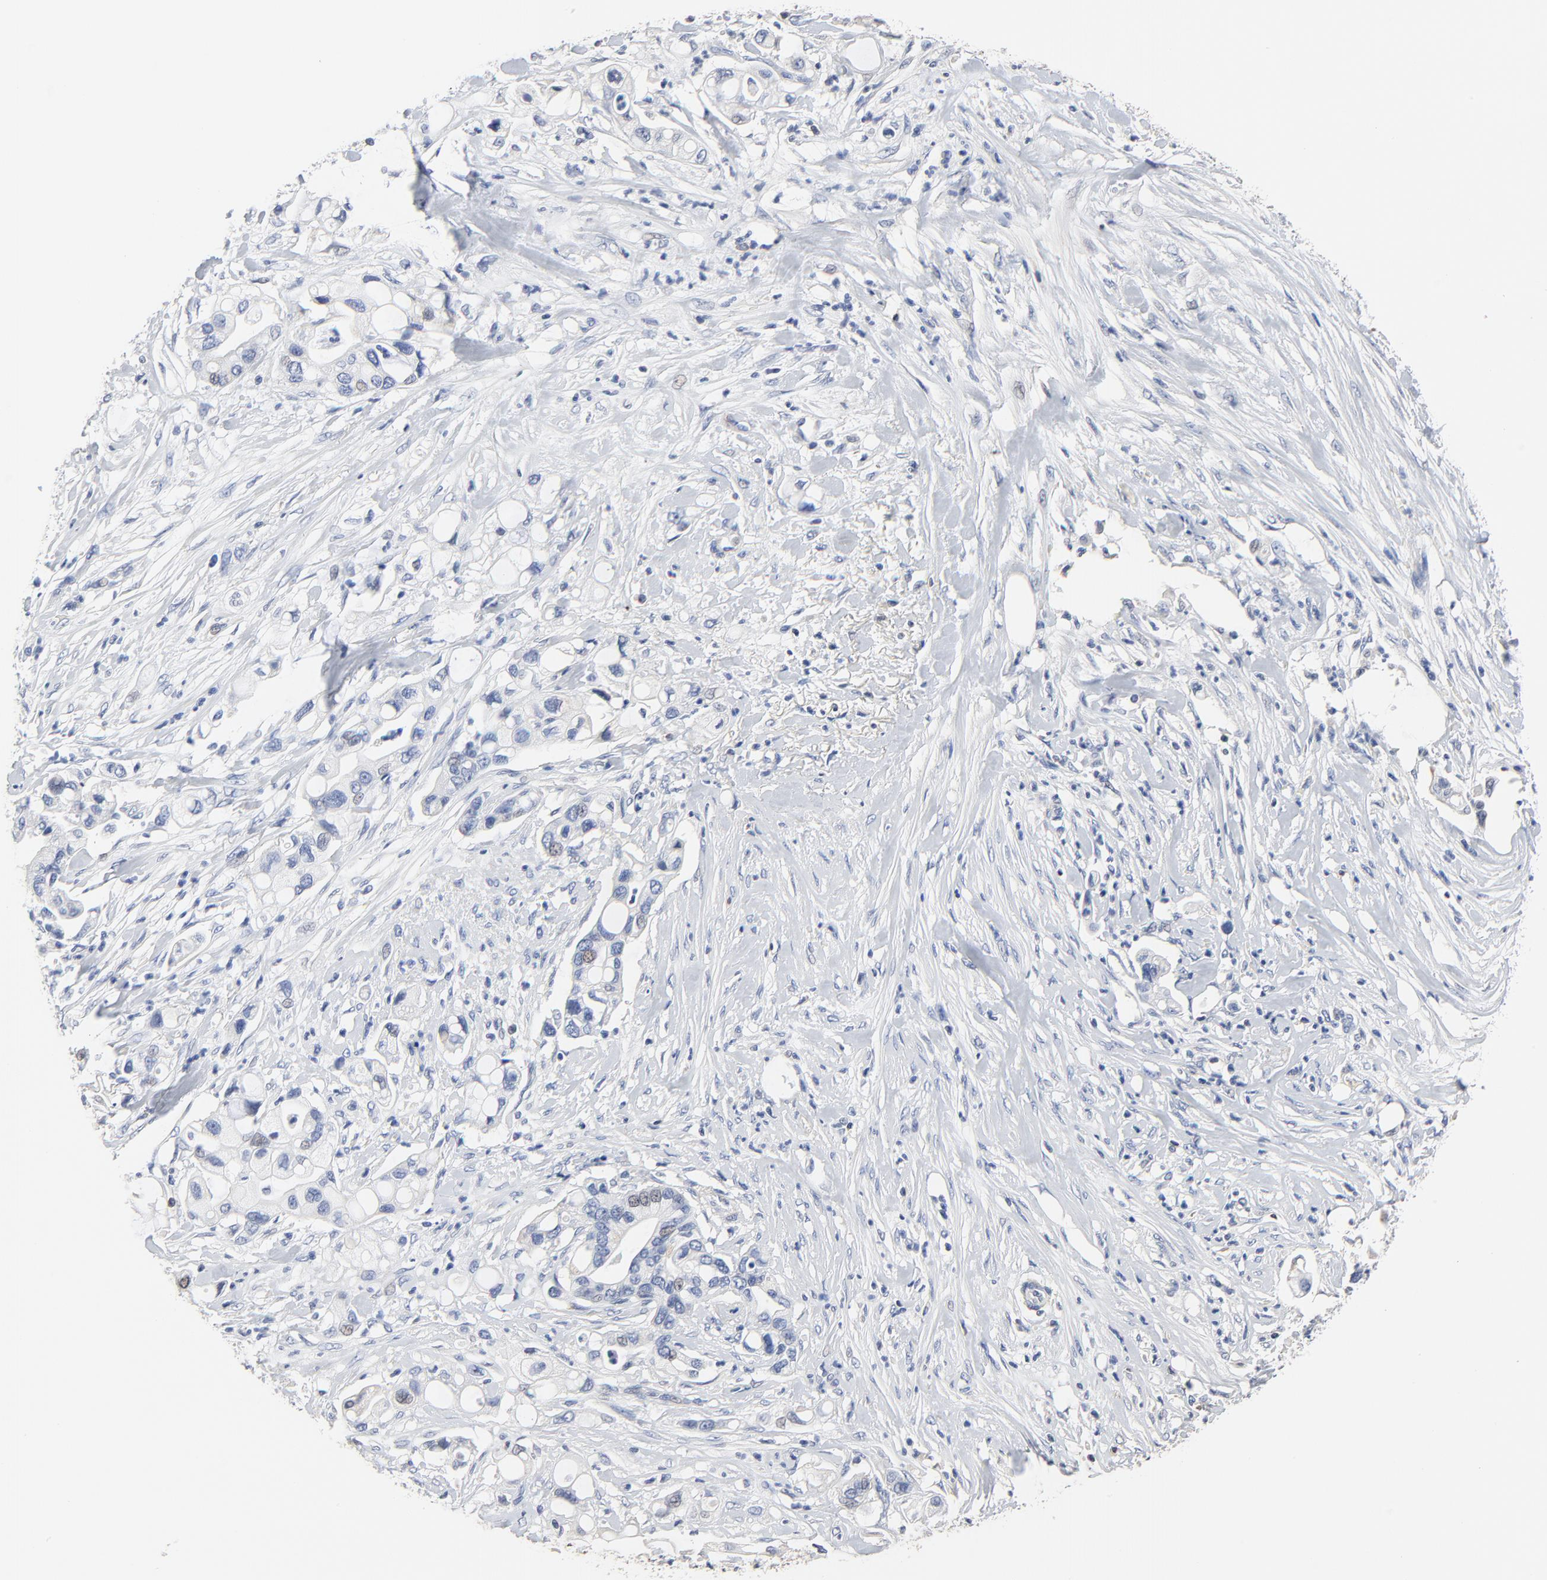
{"staining": {"intensity": "negative", "quantity": "none", "location": "none"}, "tissue": "pancreatic cancer", "cell_type": "Tumor cells", "image_type": "cancer", "snomed": [{"axis": "morphology", "description": "Adenocarcinoma, NOS"}, {"axis": "topography", "description": "Pancreas"}], "caption": "Tumor cells show no significant staining in pancreatic cancer.", "gene": "SKAP1", "patient": {"sex": "male", "age": 70}}